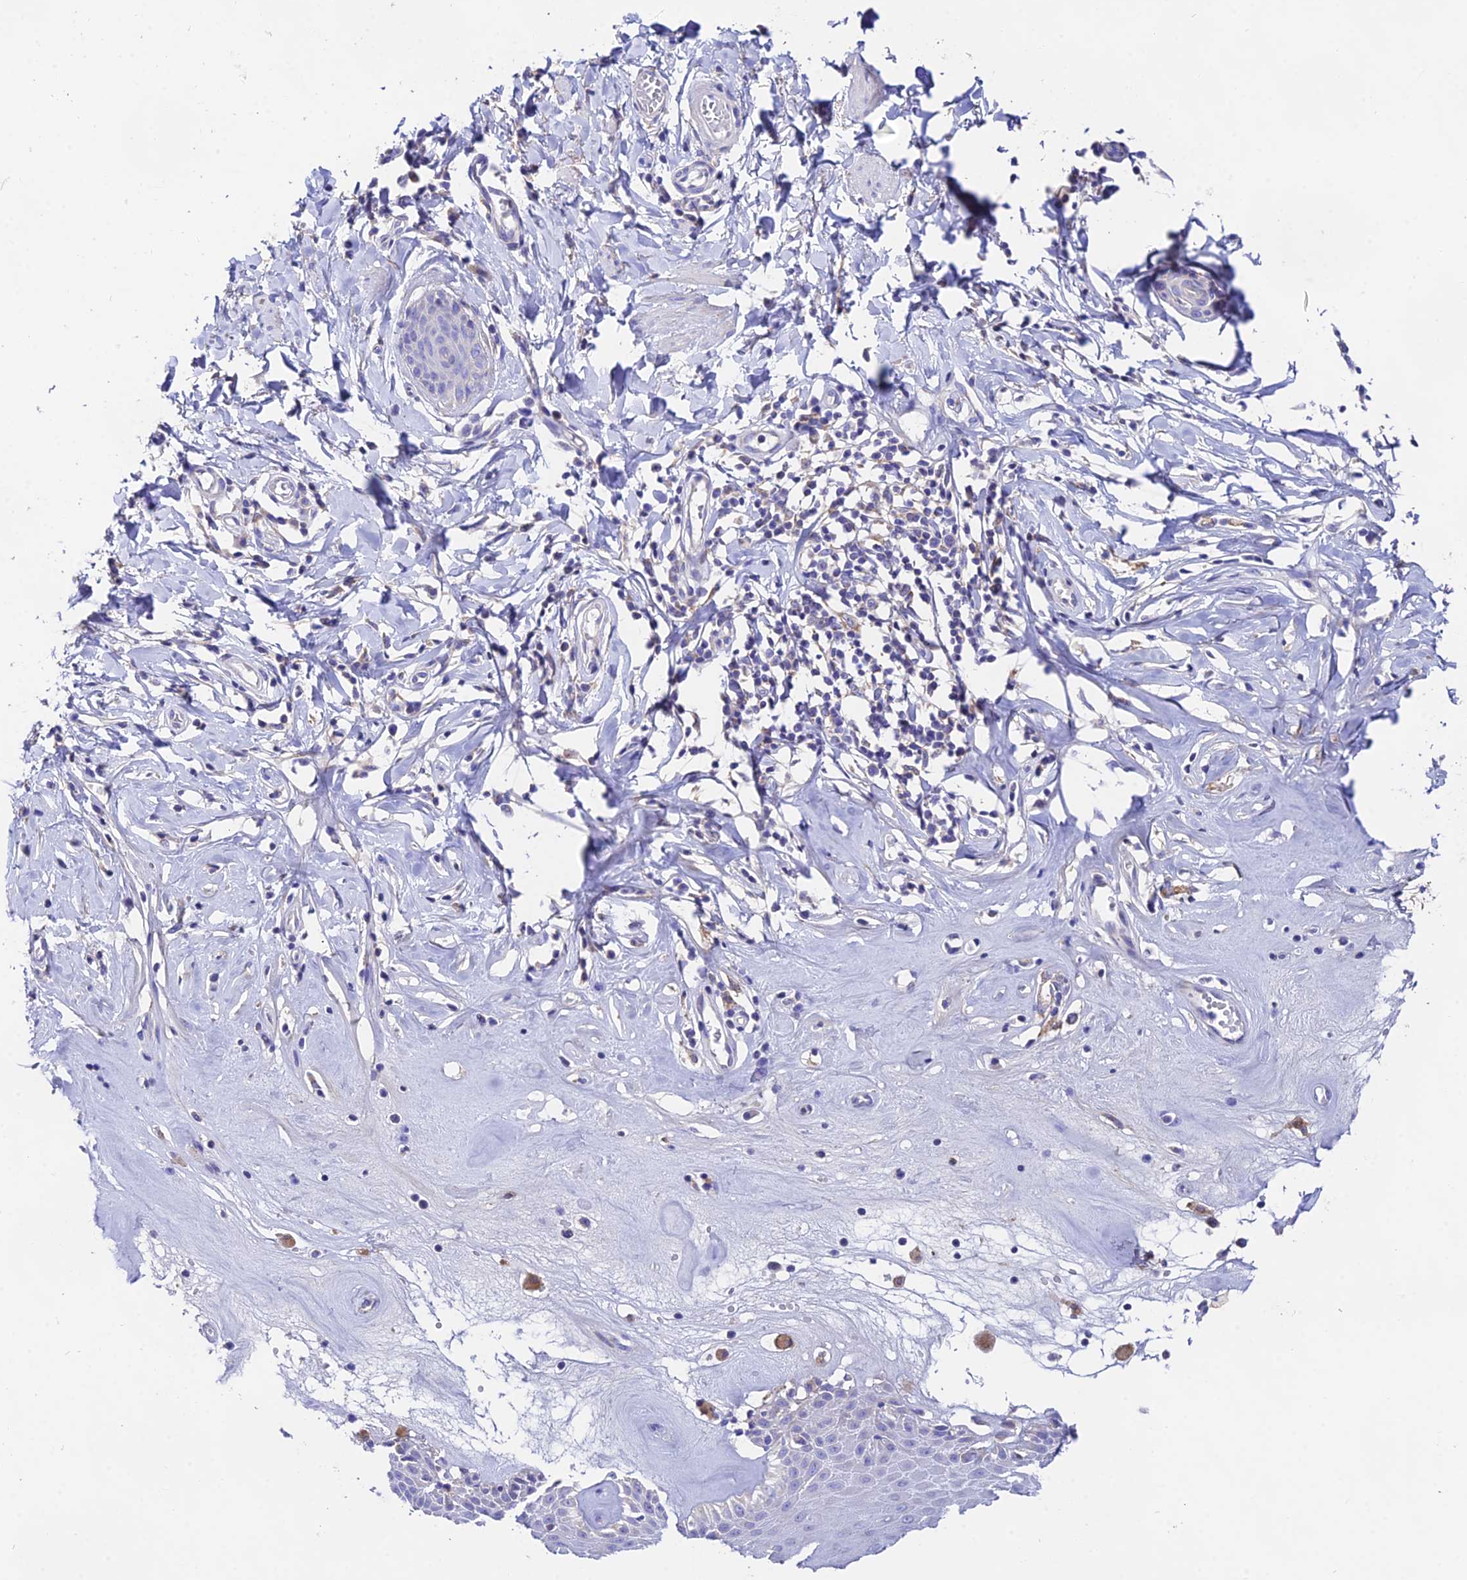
{"staining": {"intensity": "negative", "quantity": "none", "location": "none"}, "tissue": "skin", "cell_type": "Epidermal cells", "image_type": "normal", "snomed": [{"axis": "morphology", "description": "Normal tissue, NOS"}, {"axis": "morphology", "description": "Inflammation, NOS"}, {"axis": "topography", "description": "Vulva"}], "caption": "Human skin stained for a protein using IHC exhibits no expression in epidermal cells.", "gene": "PPP2R2A", "patient": {"sex": "female", "age": 84}}